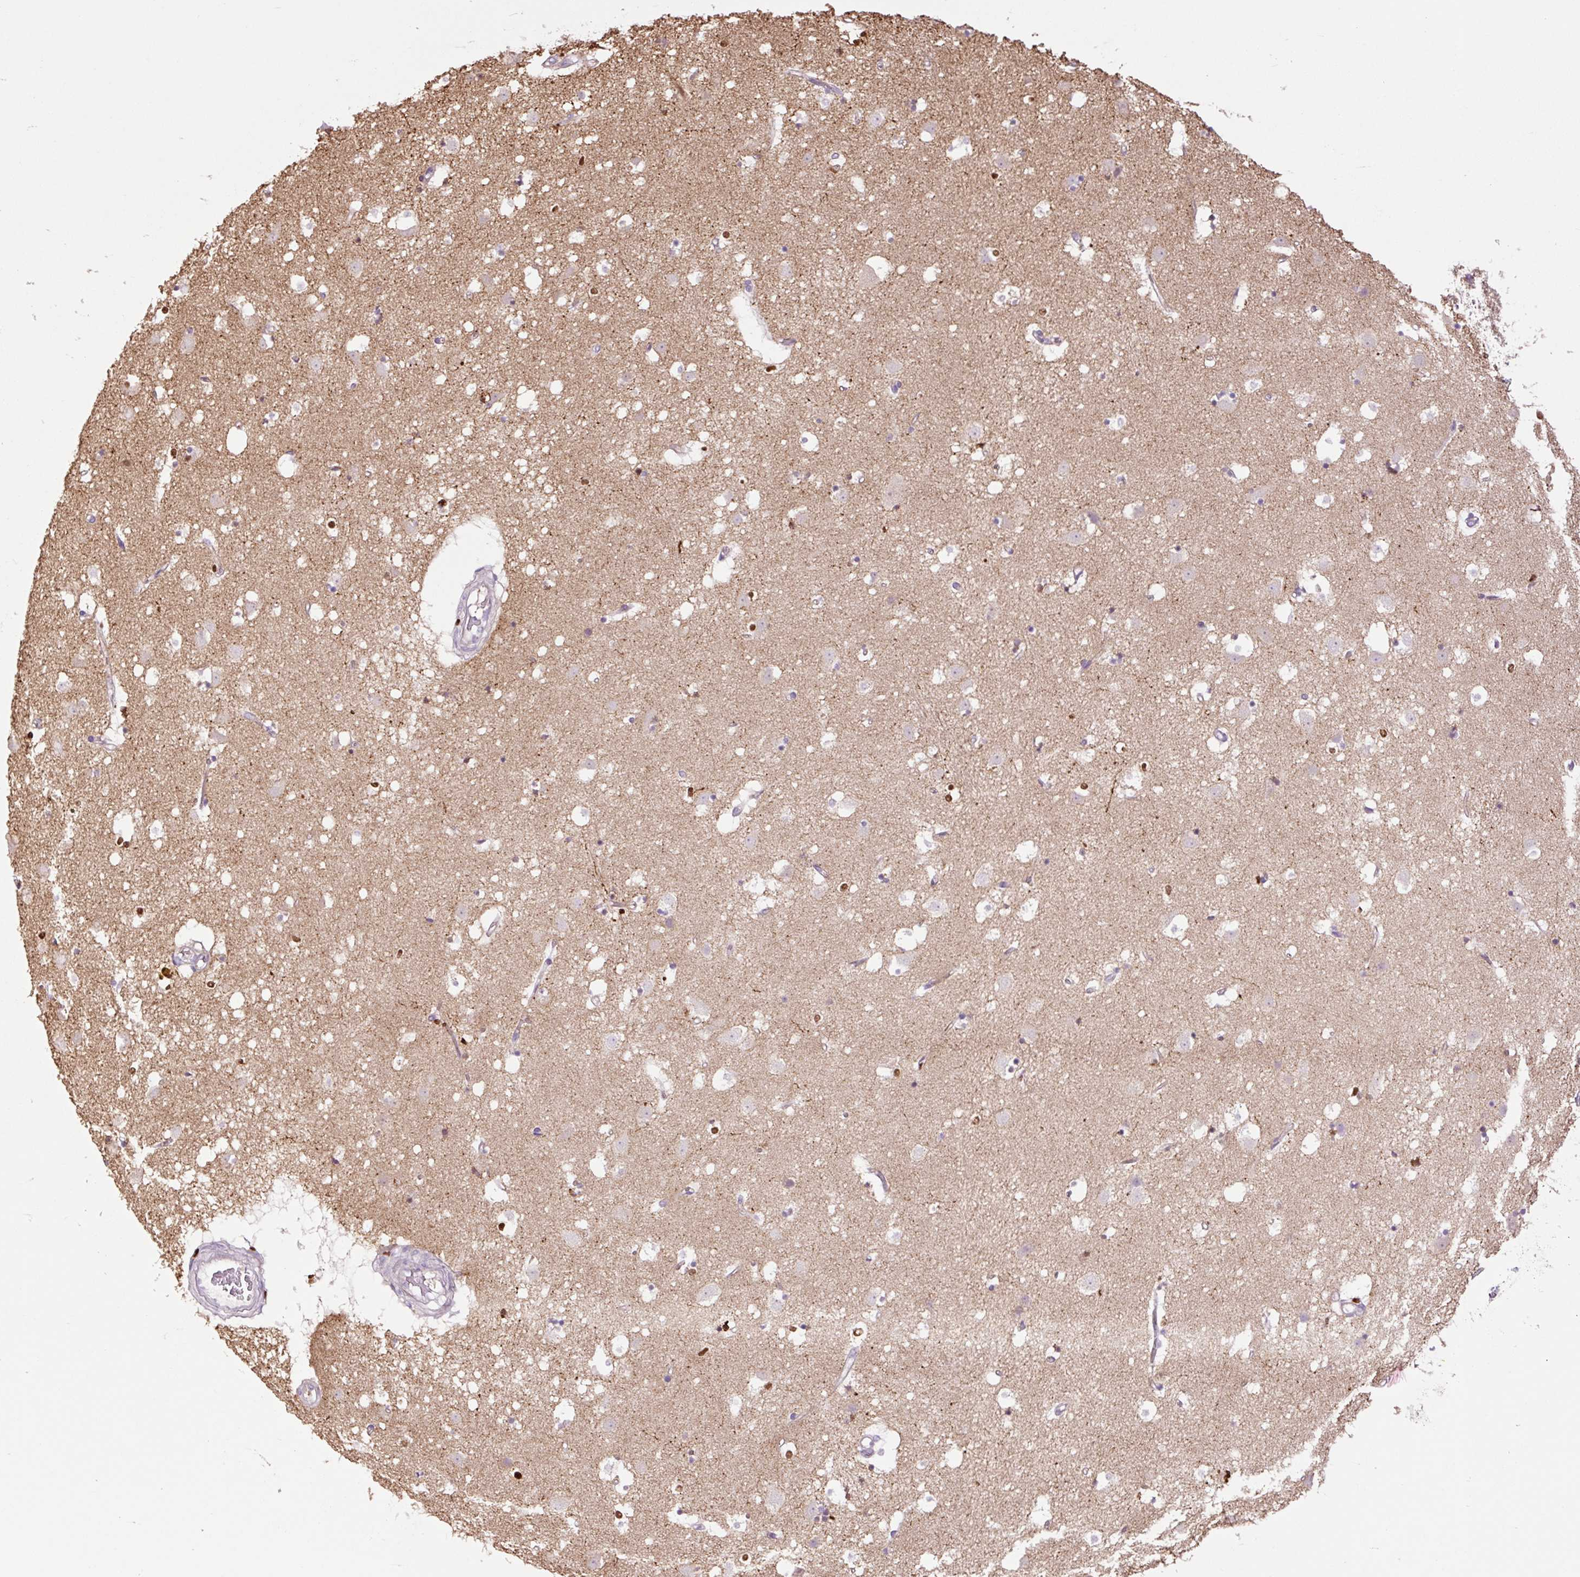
{"staining": {"intensity": "negative", "quantity": "none", "location": "none"}, "tissue": "caudate", "cell_type": "Glial cells", "image_type": "normal", "snomed": [{"axis": "morphology", "description": "Normal tissue, NOS"}, {"axis": "topography", "description": "Lateral ventricle wall"}], "caption": "DAB (3,3'-diaminobenzidine) immunohistochemical staining of normal human caudate shows no significant expression in glial cells.", "gene": "SPI1", "patient": {"sex": "male", "age": 58}}